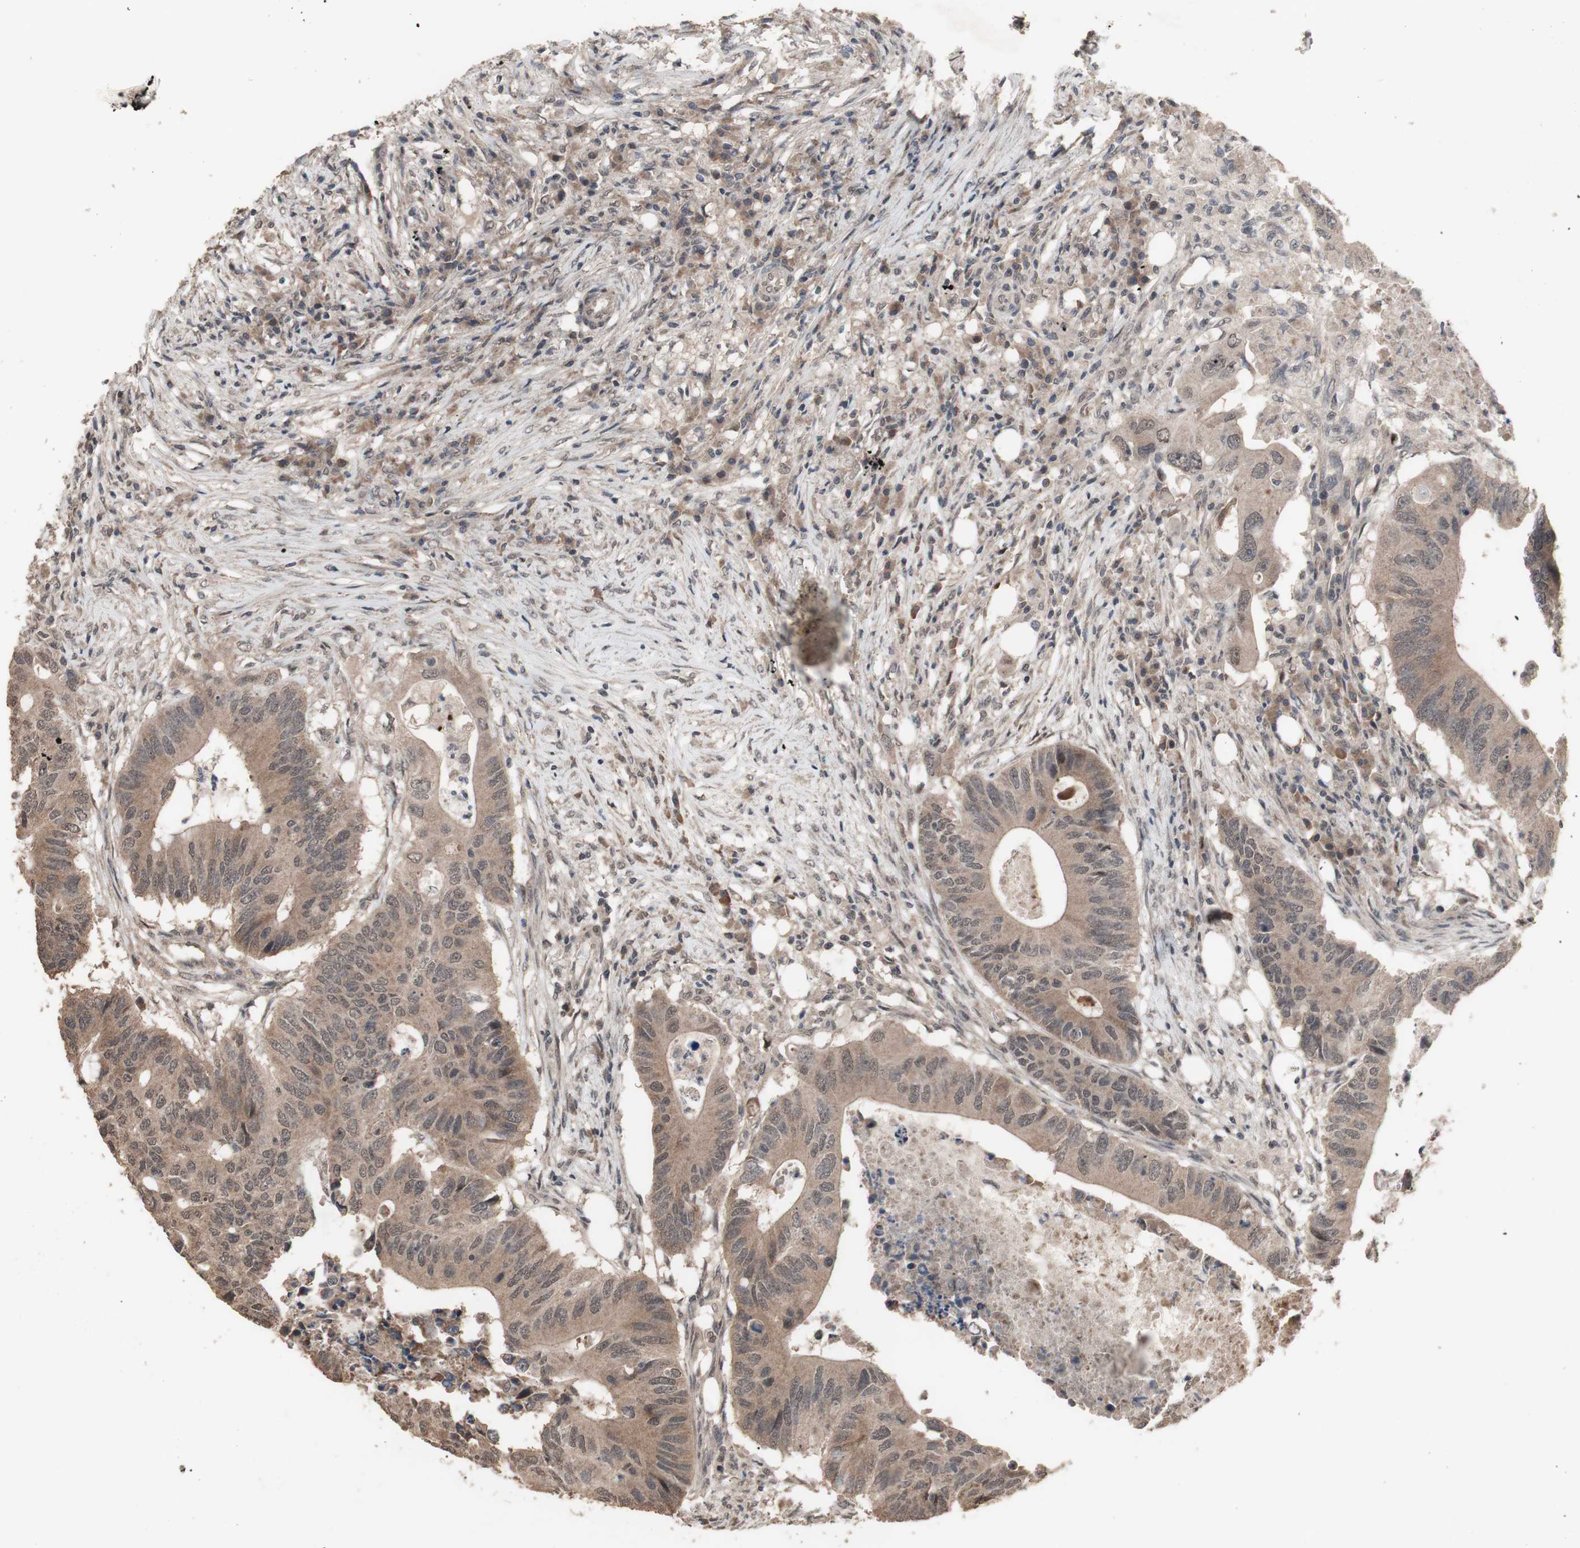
{"staining": {"intensity": "moderate", "quantity": ">75%", "location": "cytoplasmic/membranous"}, "tissue": "colorectal cancer", "cell_type": "Tumor cells", "image_type": "cancer", "snomed": [{"axis": "morphology", "description": "Adenocarcinoma, NOS"}, {"axis": "topography", "description": "Colon"}], "caption": "This photomicrograph reveals colorectal cancer (adenocarcinoma) stained with IHC to label a protein in brown. The cytoplasmic/membranous of tumor cells show moderate positivity for the protein. Nuclei are counter-stained blue.", "gene": "KANSL1", "patient": {"sex": "male", "age": 71}}